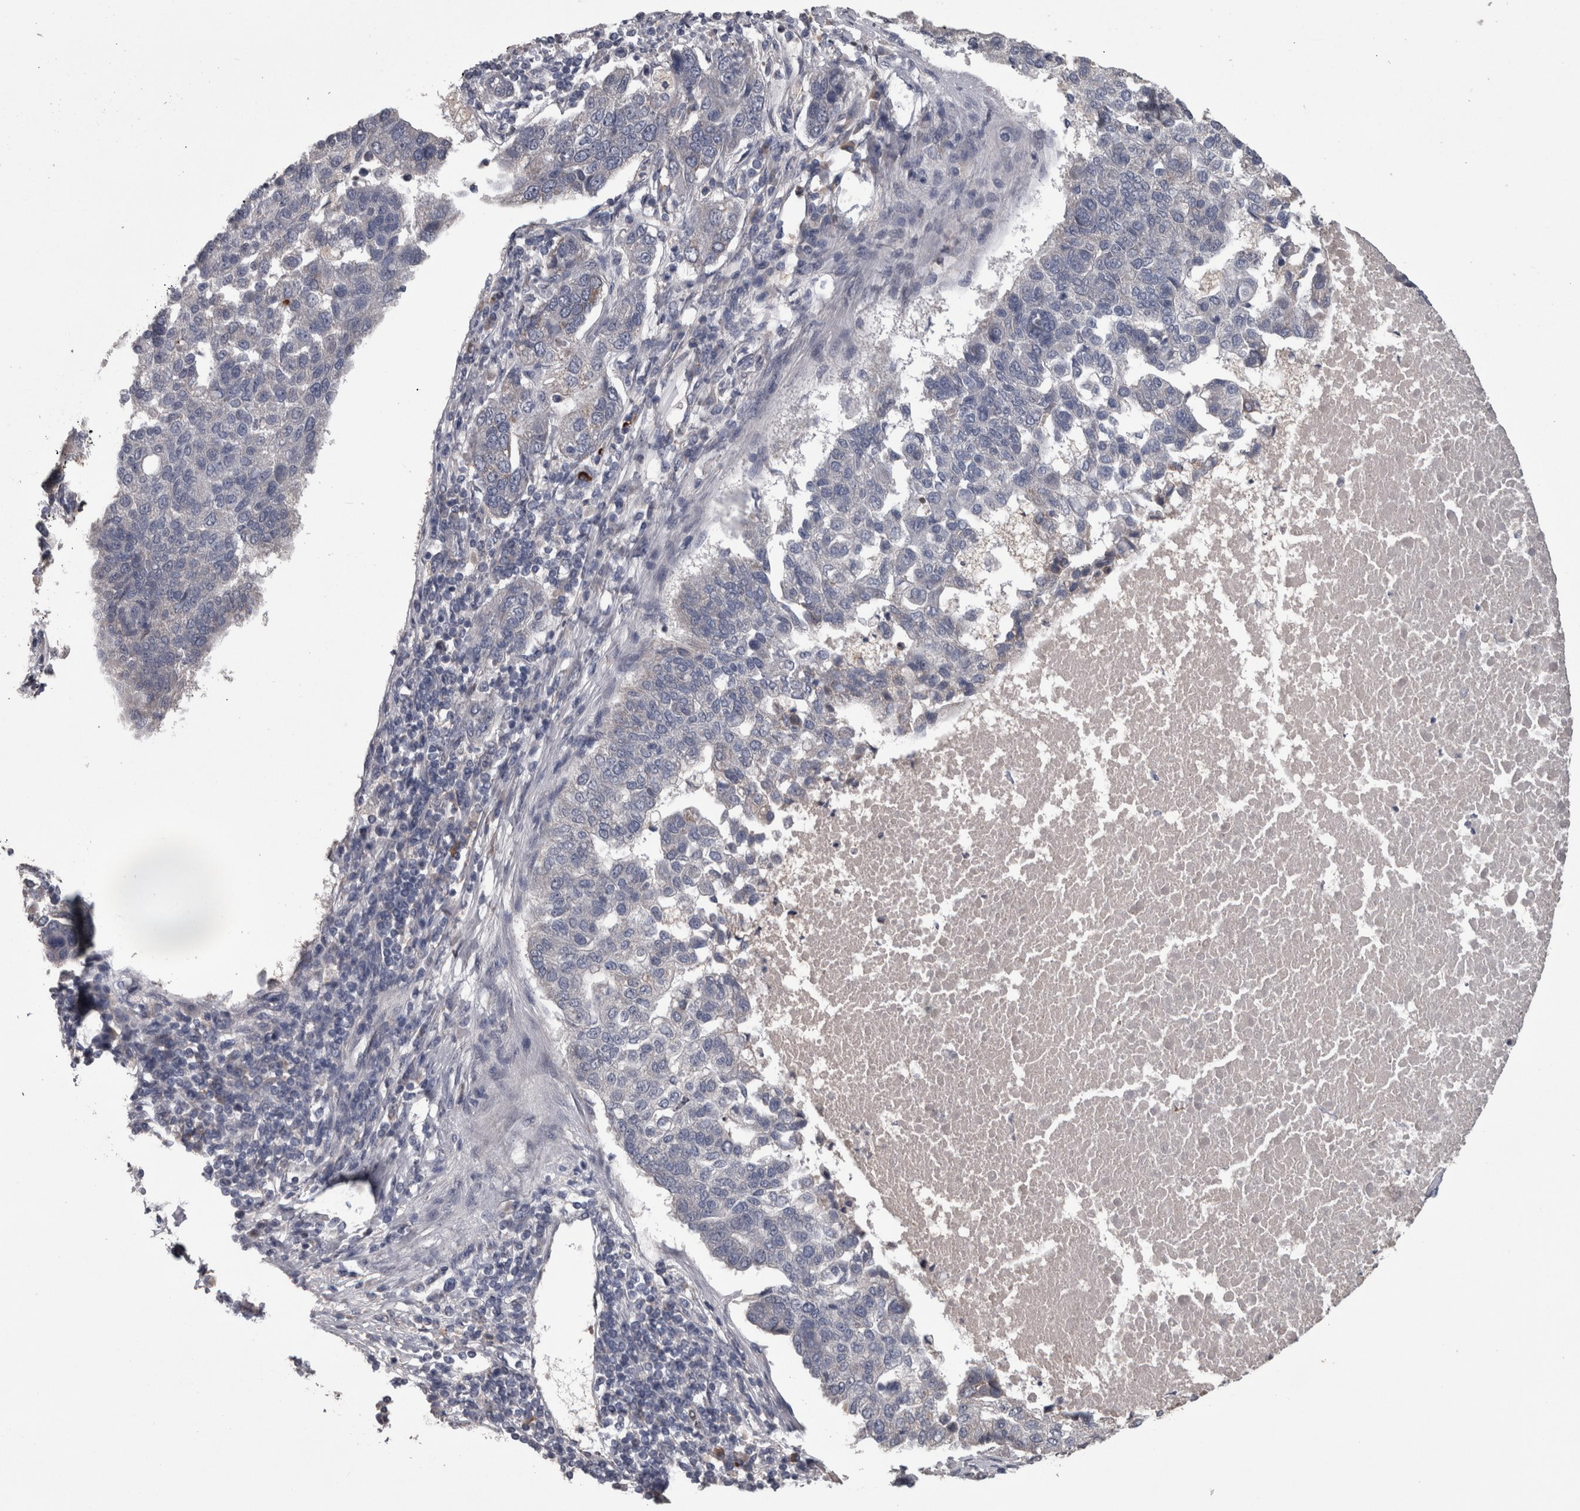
{"staining": {"intensity": "negative", "quantity": "none", "location": "none"}, "tissue": "pancreatic cancer", "cell_type": "Tumor cells", "image_type": "cancer", "snomed": [{"axis": "morphology", "description": "Adenocarcinoma, NOS"}, {"axis": "topography", "description": "Pancreas"}], "caption": "Histopathology image shows no protein positivity in tumor cells of pancreatic cancer (adenocarcinoma) tissue.", "gene": "DBT", "patient": {"sex": "female", "age": 61}}